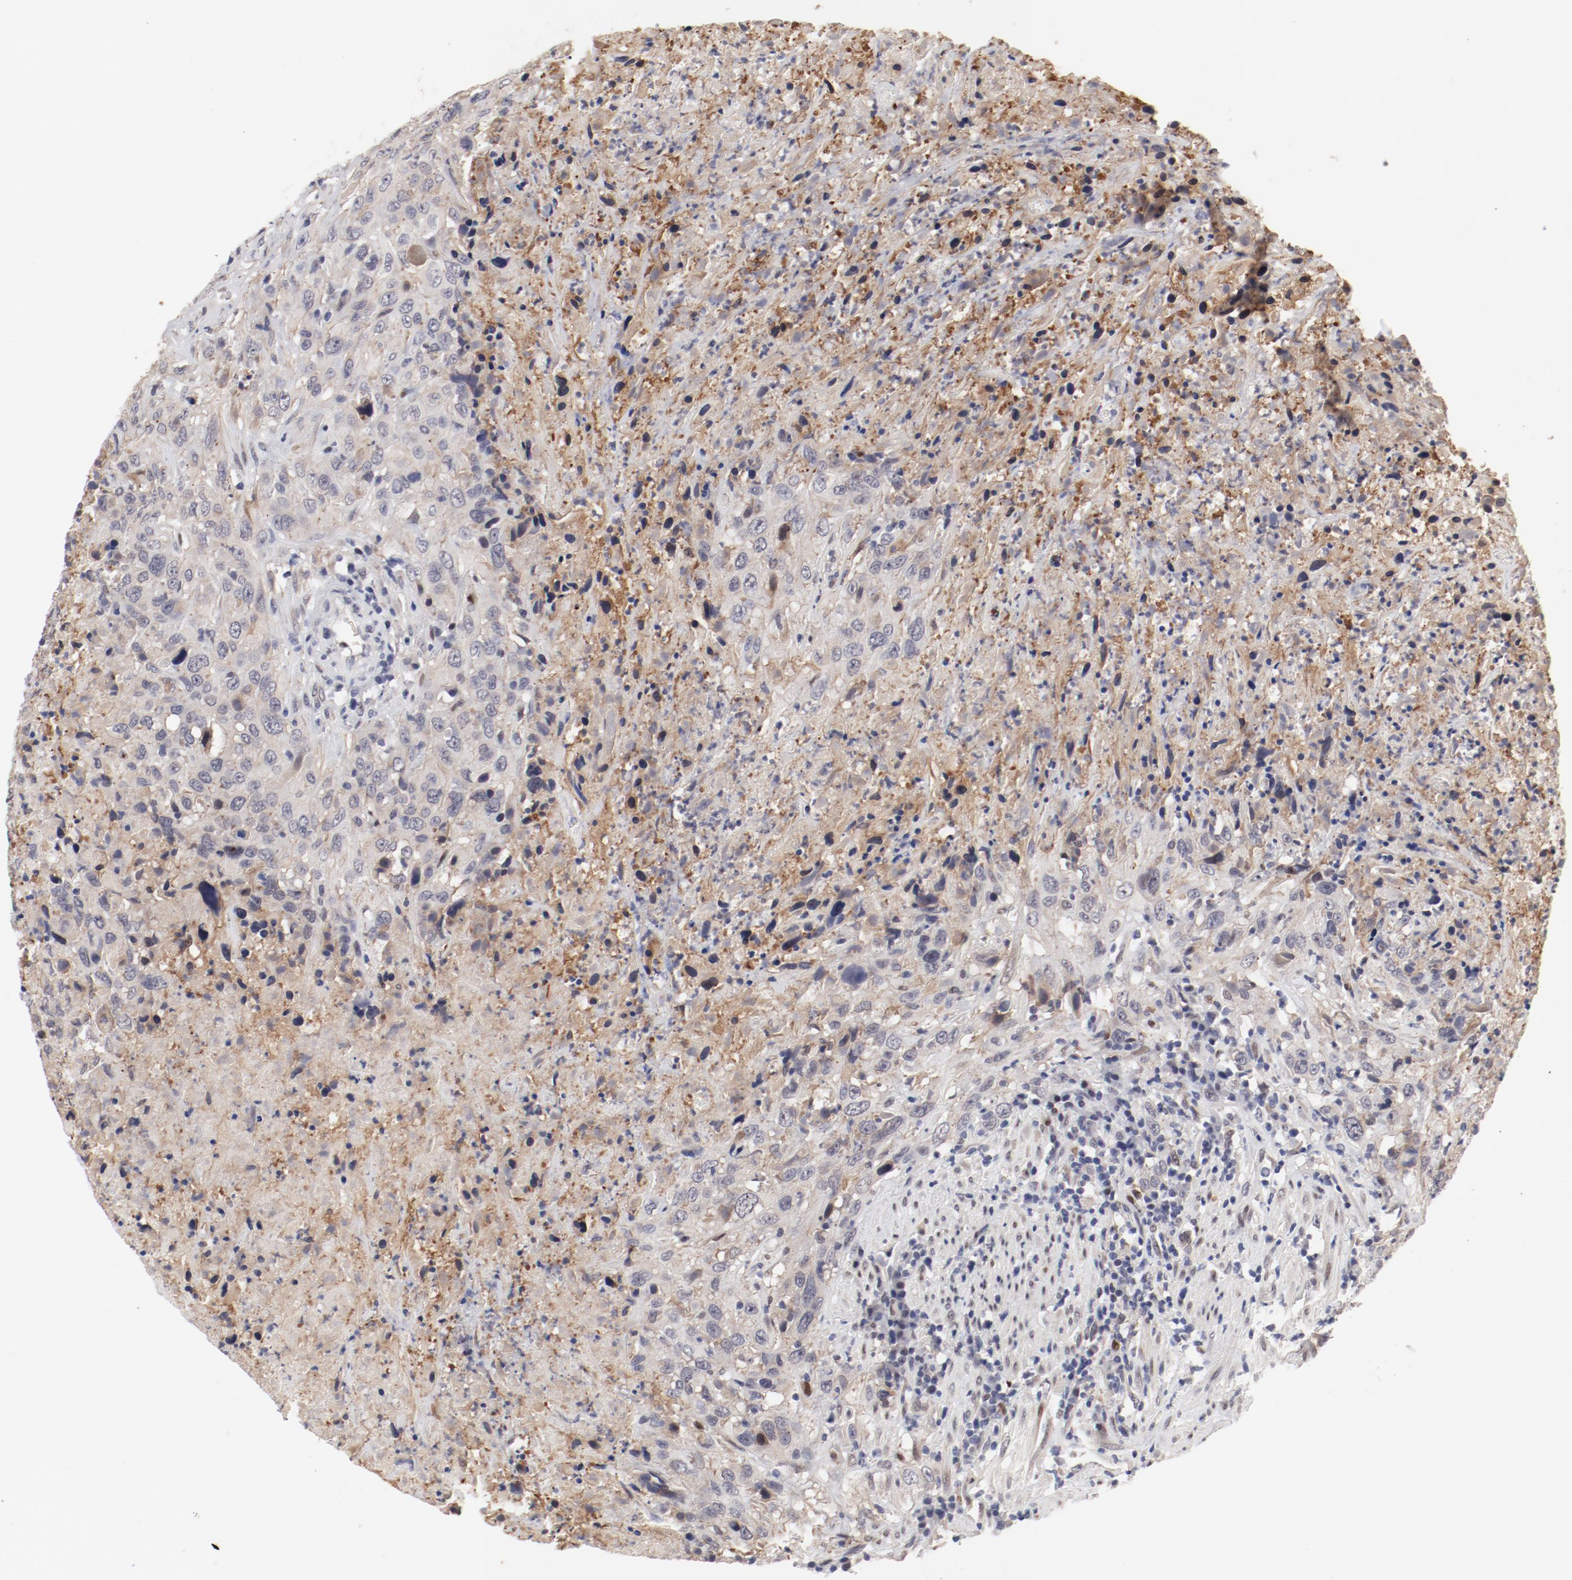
{"staining": {"intensity": "weak", "quantity": "25%-75%", "location": "cytoplasmic/membranous"}, "tissue": "urothelial cancer", "cell_type": "Tumor cells", "image_type": "cancer", "snomed": [{"axis": "morphology", "description": "Urothelial carcinoma, High grade"}, {"axis": "topography", "description": "Urinary bladder"}], "caption": "DAB immunohistochemical staining of human urothelial cancer exhibits weak cytoplasmic/membranous protein positivity in approximately 25%-75% of tumor cells. Ihc stains the protein in brown and the nuclei are stained blue.", "gene": "FSCB", "patient": {"sex": "male", "age": 61}}